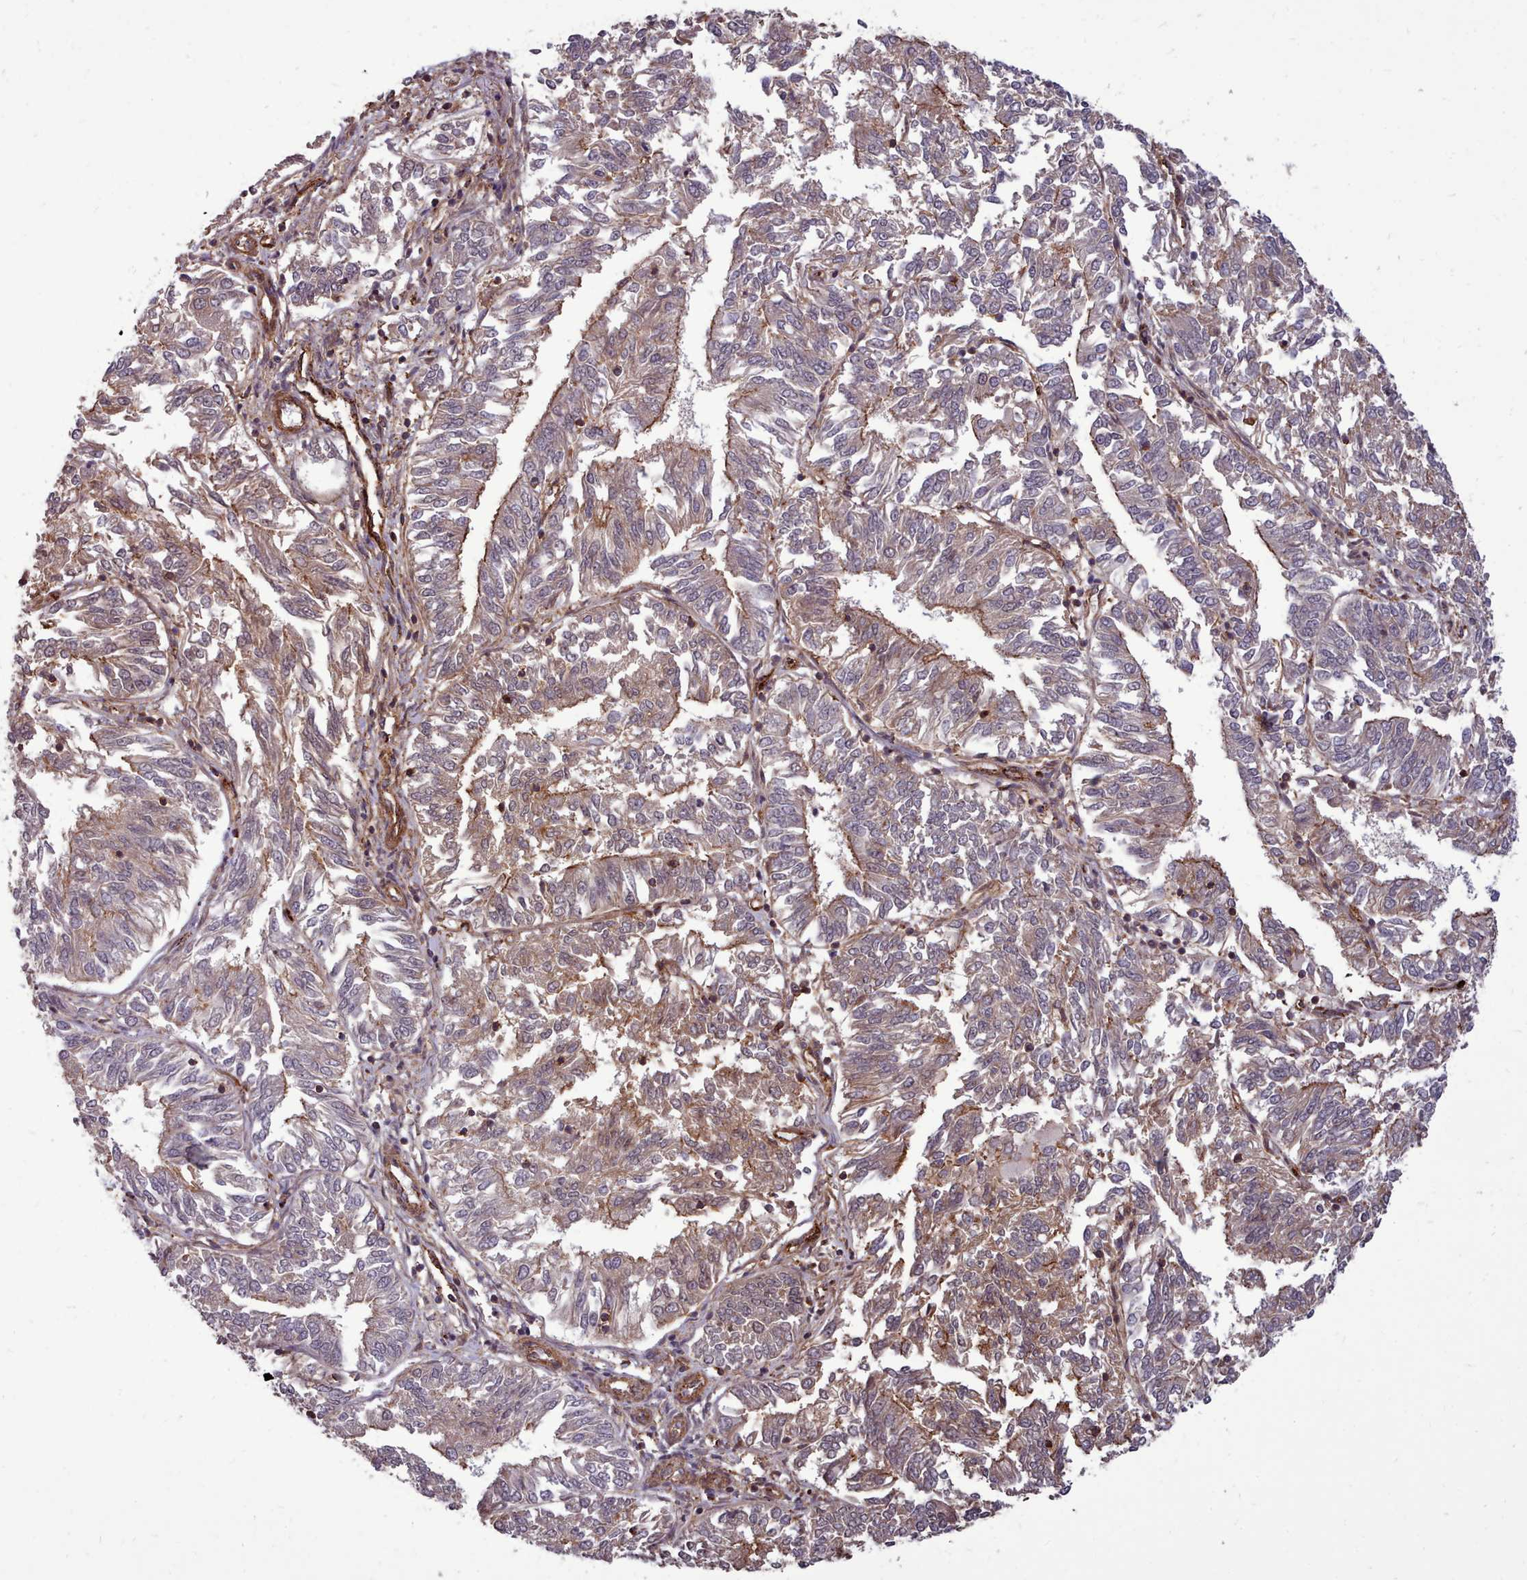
{"staining": {"intensity": "moderate", "quantity": "25%-75%", "location": "cytoplasmic/membranous"}, "tissue": "endometrial cancer", "cell_type": "Tumor cells", "image_type": "cancer", "snomed": [{"axis": "morphology", "description": "Adenocarcinoma, NOS"}, {"axis": "topography", "description": "Endometrium"}], "caption": "This is a photomicrograph of IHC staining of endometrial cancer (adenocarcinoma), which shows moderate positivity in the cytoplasmic/membranous of tumor cells.", "gene": "STUB1", "patient": {"sex": "female", "age": 58}}